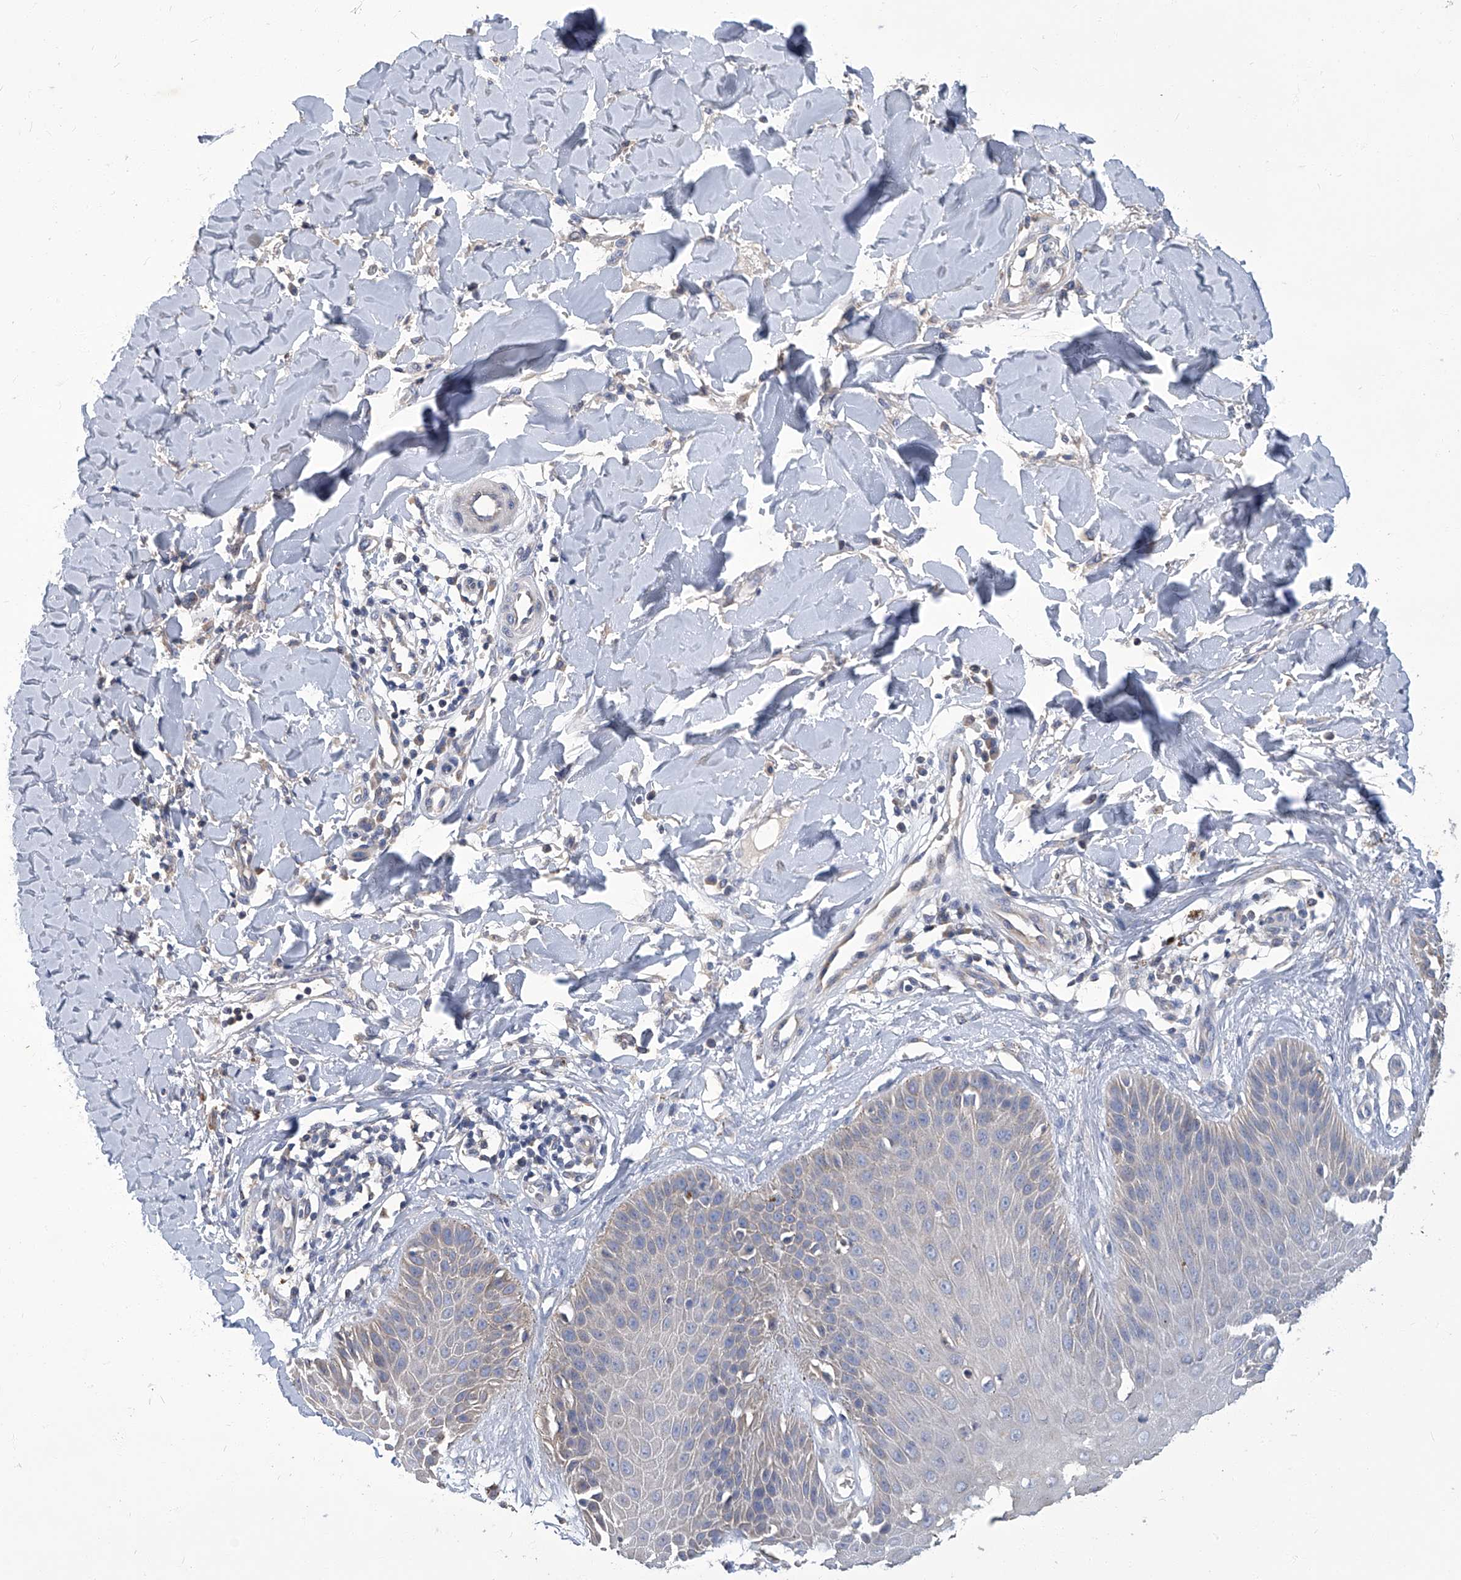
{"staining": {"intensity": "negative", "quantity": "none", "location": "none"}, "tissue": "skin cancer", "cell_type": "Tumor cells", "image_type": "cancer", "snomed": [{"axis": "morphology", "description": "Squamous cell carcinoma, NOS"}, {"axis": "topography", "description": "Skin"}], "caption": "The histopathology image displays no staining of tumor cells in skin cancer (squamous cell carcinoma).", "gene": "TGFBR1", "patient": {"sex": "male", "age": 24}}